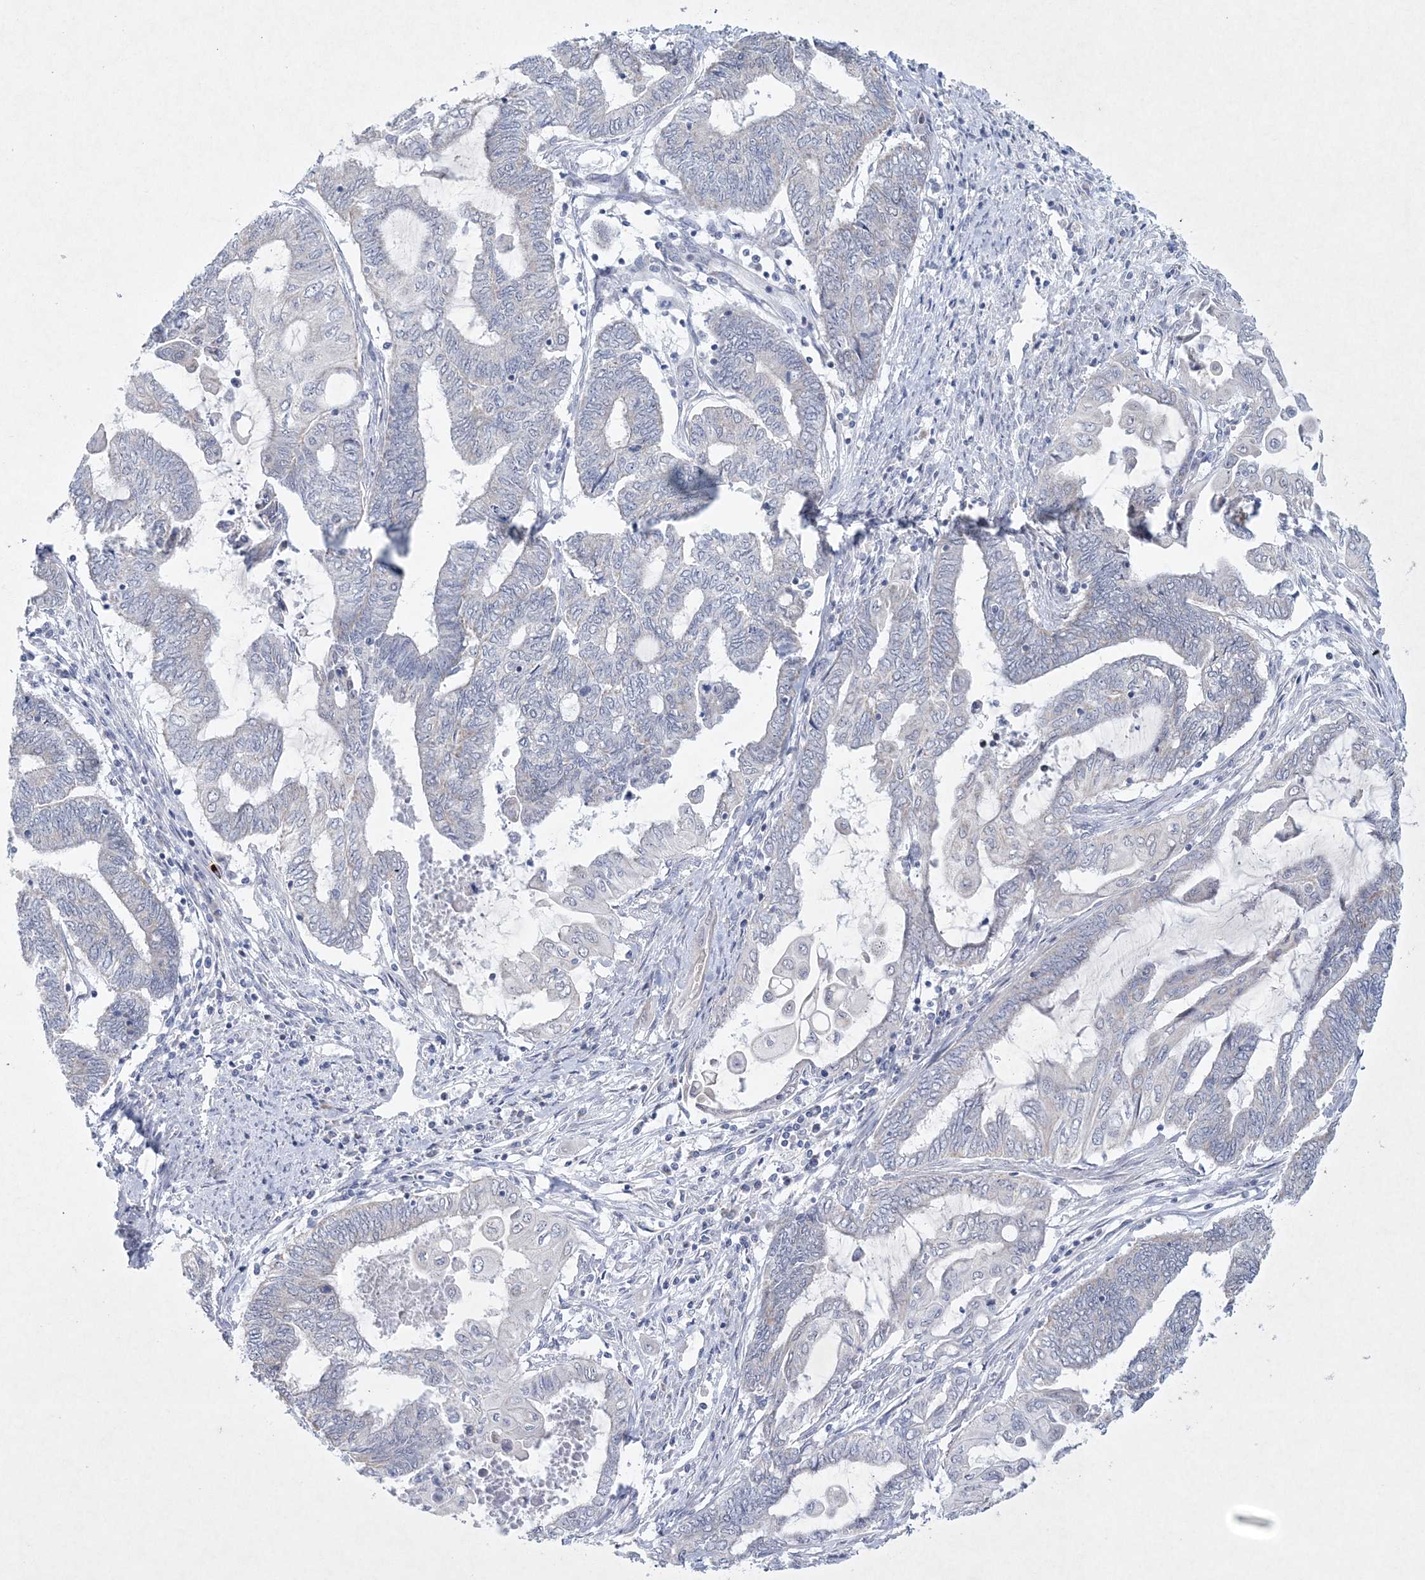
{"staining": {"intensity": "negative", "quantity": "none", "location": "none"}, "tissue": "endometrial cancer", "cell_type": "Tumor cells", "image_type": "cancer", "snomed": [{"axis": "morphology", "description": "Adenocarcinoma, NOS"}, {"axis": "topography", "description": "Uterus"}, {"axis": "topography", "description": "Endometrium"}], "caption": "Endometrial adenocarcinoma was stained to show a protein in brown. There is no significant staining in tumor cells.", "gene": "CES4A", "patient": {"sex": "female", "age": 70}}